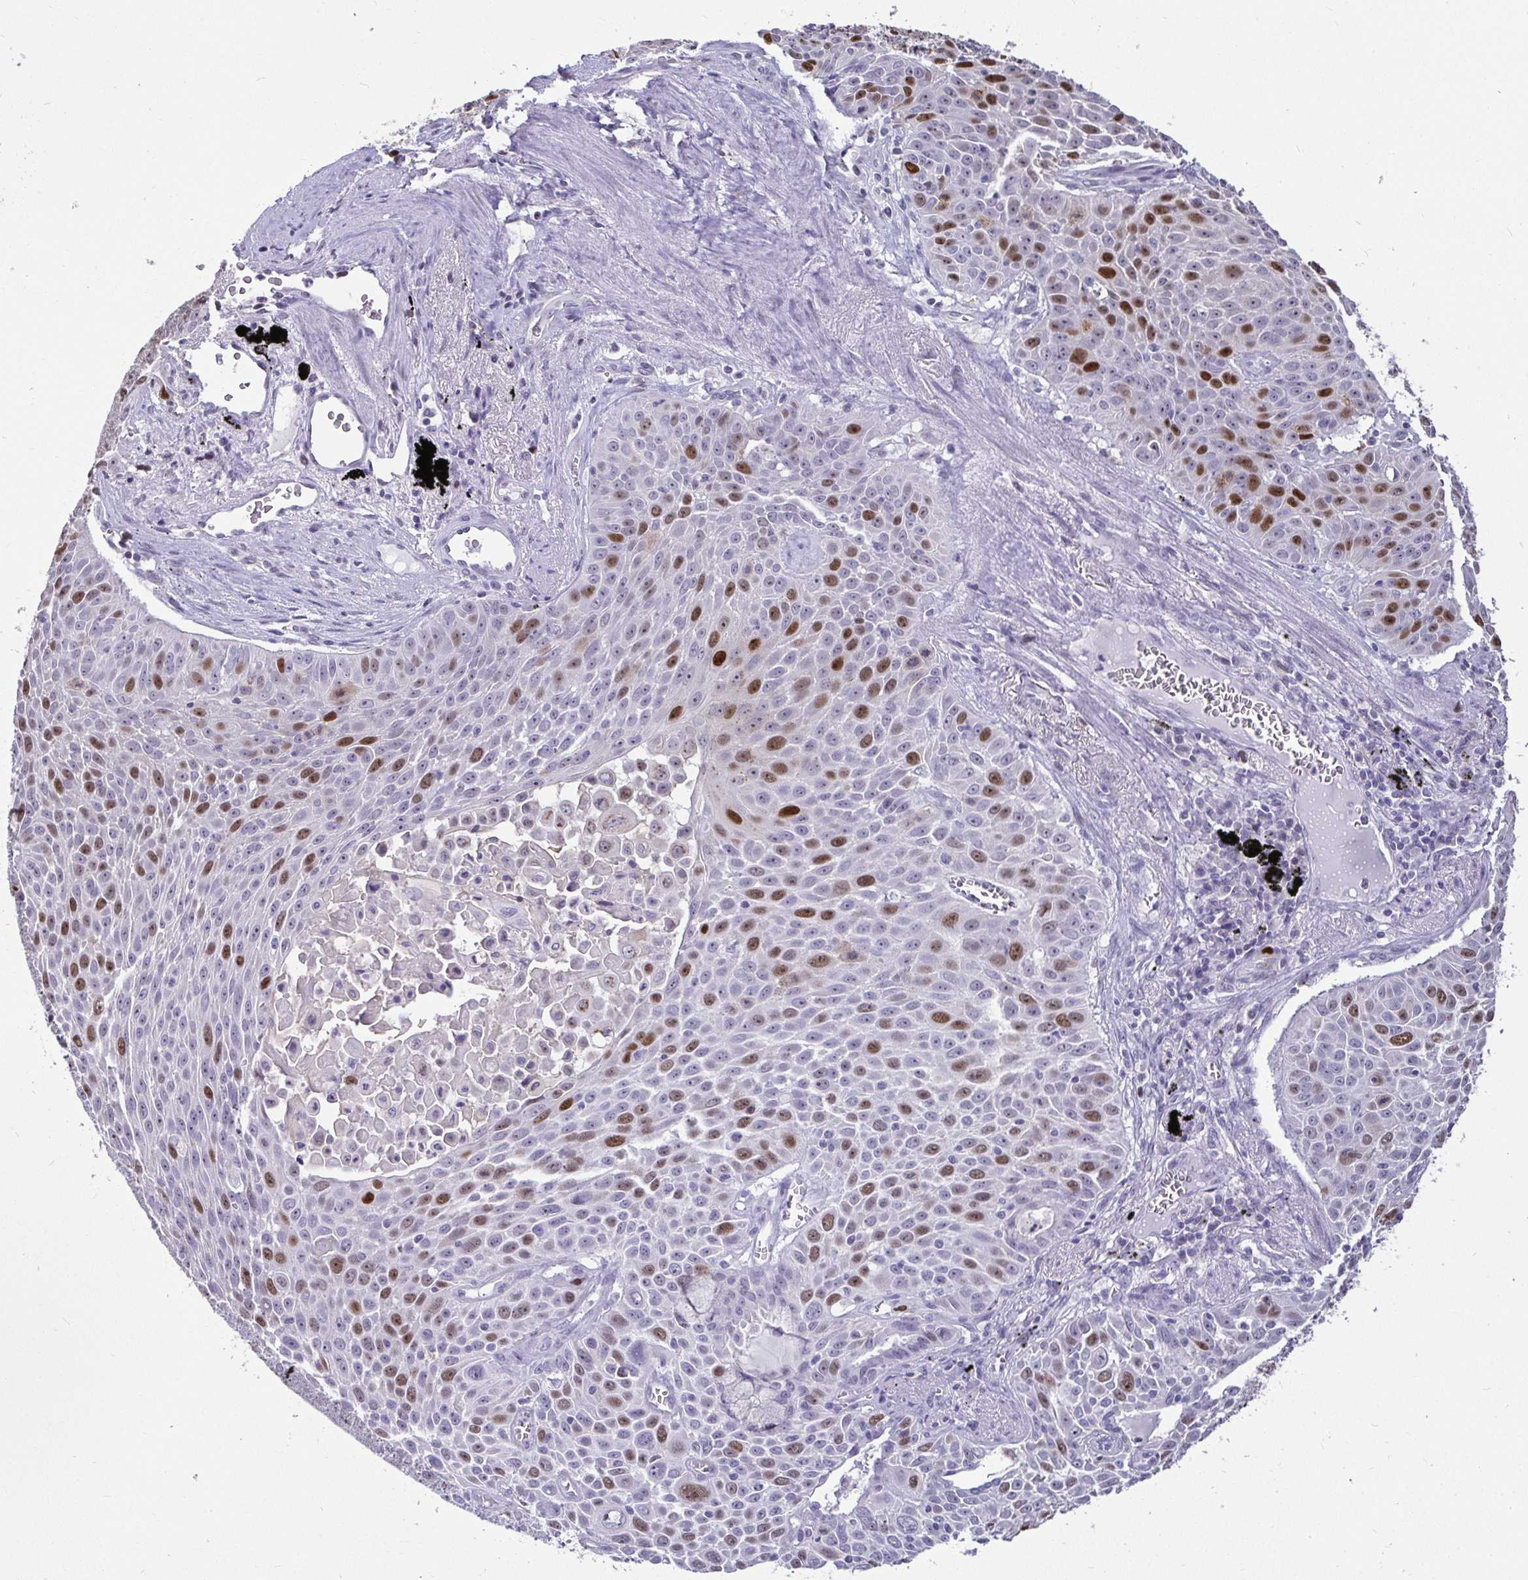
{"staining": {"intensity": "moderate", "quantity": "25%-75%", "location": "nuclear"}, "tissue": "lung cancer", "cell_type": "Tumor cells", "image_type": "cancer", "snomed": [{"axis": "morphology", "description": "Squamous cell carcinoma, NOS"}, {"axis": "morphology", "description": "Squamous cell carcinoma, metastatic, NOS"}, {"axis": "topography", "description": "Lymph node"}, {"axis": "topography", "description": "Lung"}], "caption": "This is an image of immunohistochemistry (IHC) staining of lung metastatic squamous cell carcinoma, which shows moderate staining in the nuclear of tumor cells.", "gene": "ANLN", "patient": {"sex": "female", "age": 62}}